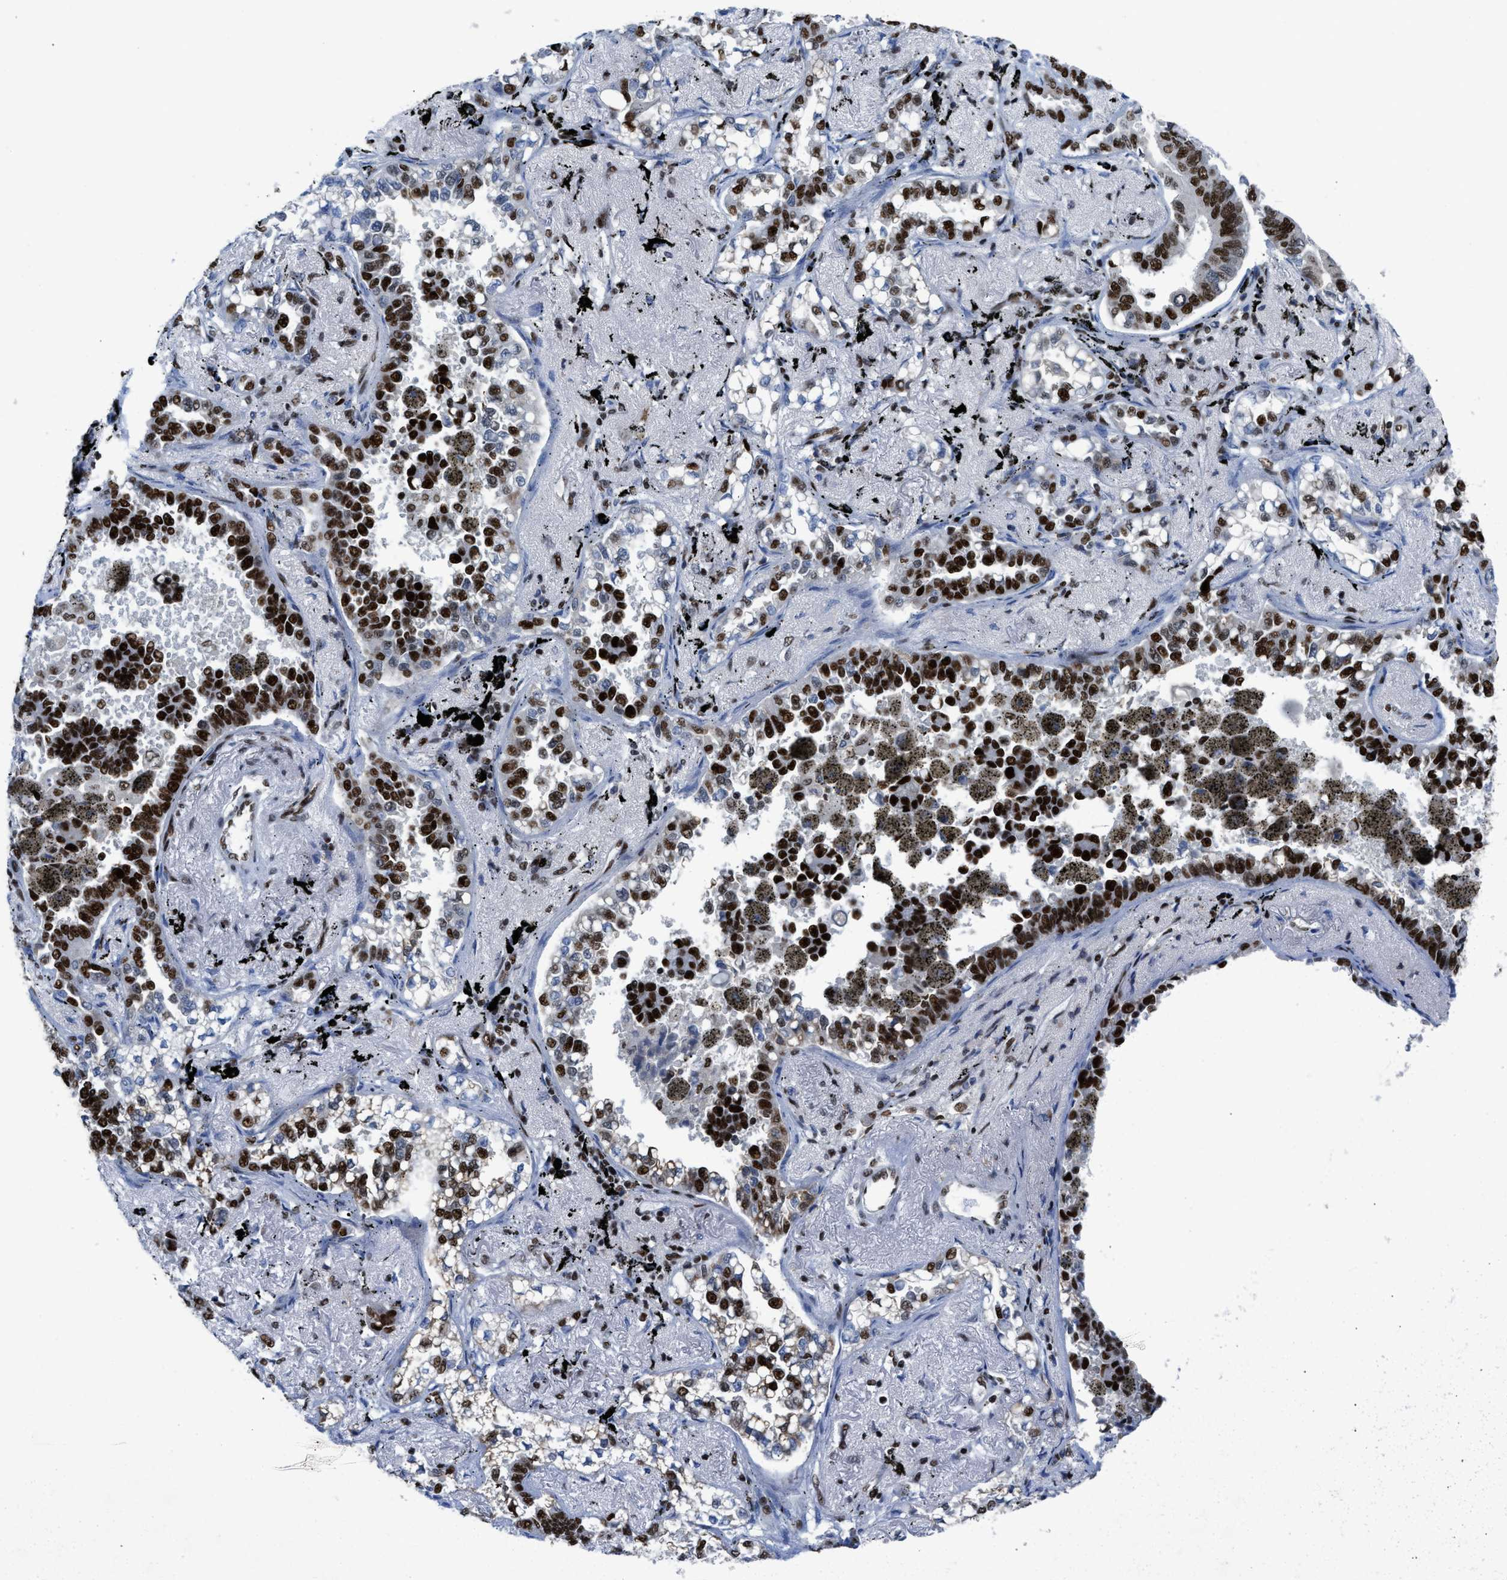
{"staining": {"intensity": "strong", "quantity": ">75%", "location": "nuclear"}, "tissue": "lung cancer", "cell_type": "Tumor cells", "image_type": "cancer", "snomed": [{"axis": "morphology", "description": "Adenocarcinoma, NOS"}, {"axis": "topography", "description": "Lung"}], "caption": "High-magnification brightfield microscopy of lung adenocarcinoma stained with DAB (3,3'-diaminobenzidine) (brown) and counterstained with hematoxylin (blue). tumor cells exhibit strong nuclear staining is appreciated in about>75% of cells.", "gene": "SCAF4", "patient": {"sex": "male", "age": 59}}